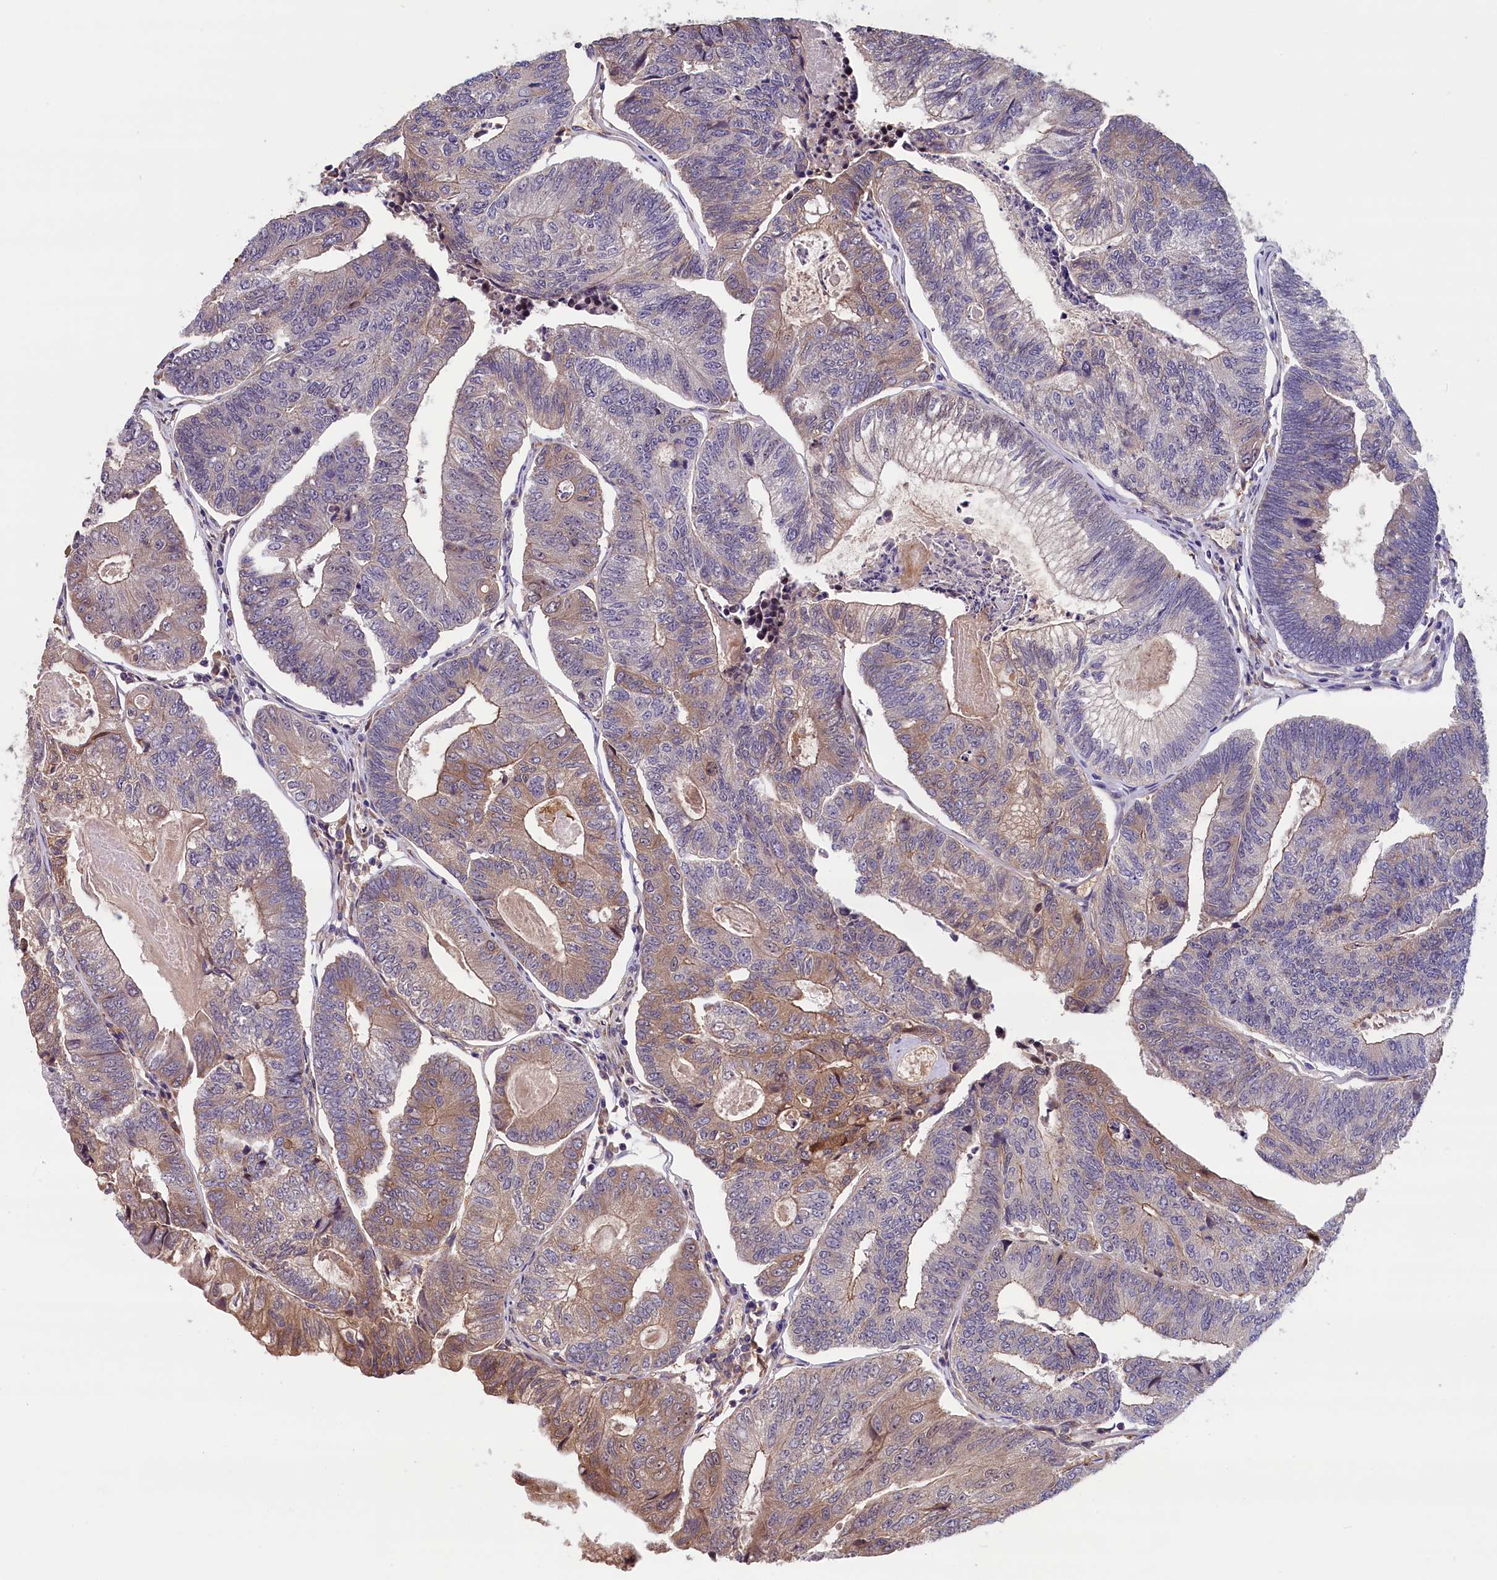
{"staining": {"intensity": "weak", "quantity": "25%-75%", "location": "cytoplasmic/membranous"}, "tissue": "colorectal cancer", "cell_type": "Tumor cells", "image_type": "cancer", "snomed": [{"axis": "morphology", "description": "Adenocarcinoma, NOS"}, {"axis": "topography", "description": "Colon"}], "caption": "Adenocarcinoma (colorectal) was stained to show a protein in brown. There is low levels of weak cytoplasmic/membranous positivity in approximately 25%-75% of tumor cells. The staining is performed using DAB brown chromogen to label protein expression. The nuclei are counter-stained blue using hematoxylin.", "gene": "CCDC9B", "patient": {"sex": "female", "age": 67}}